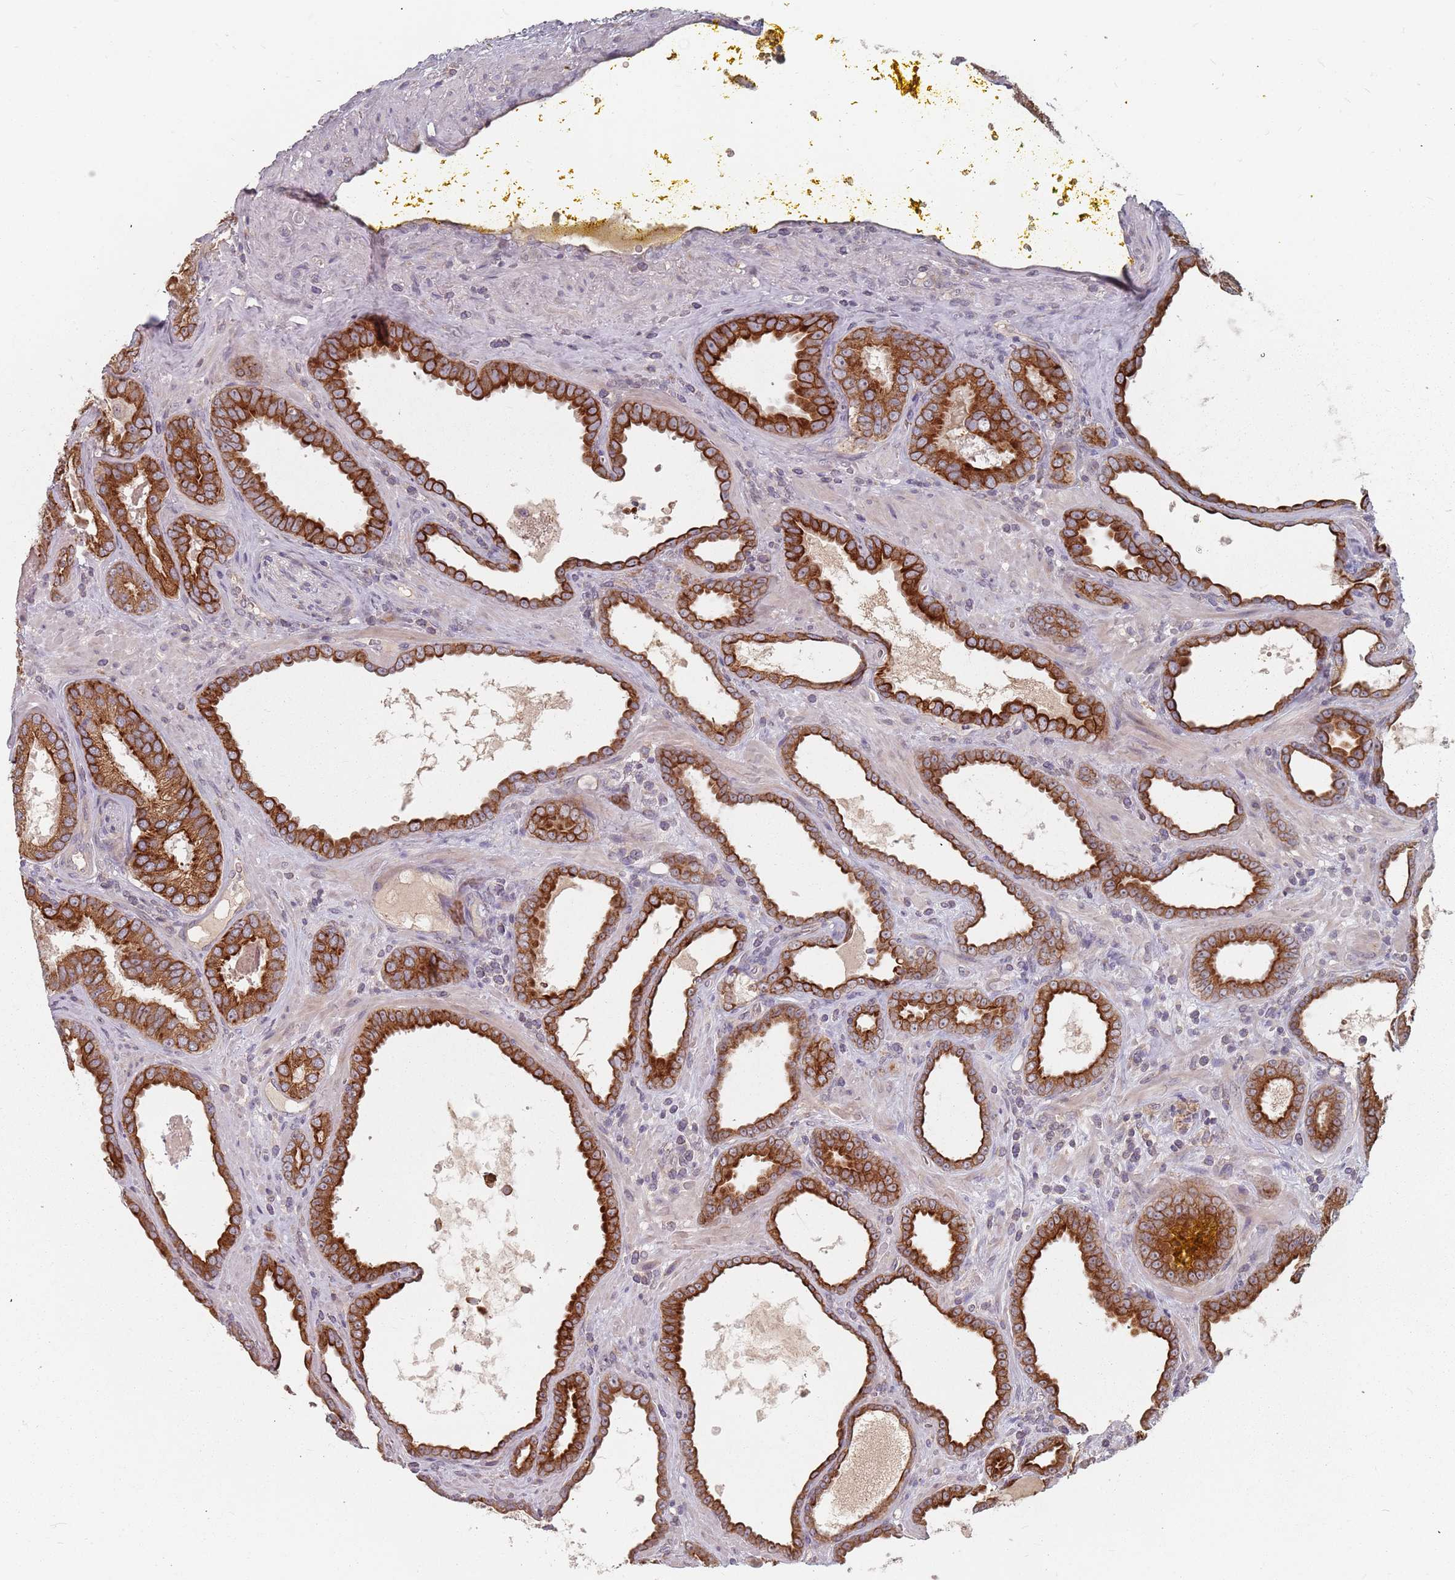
{"staining": {"intensity": "strong", "quantity": ">75%", "location": "cytoplasmic/membranous"}, "tissue": "prostate cancer", "cell_type": "Tumor cells", "image_type": "cancer", "snomed": [{"axis": "morphology", "description": "Adenocarcinoma, High grade"}, {"axis": "topography", "description": "Prostate"}], "caption": "Protein staining by immunohistochemistry (IHC) shows strong cytoplasmic/membranous expression in about >75% of tumor cells in prostate high-grade adenocarcinoma.", "gene": "ADAL", "patient": {"sex": "male", "age": 72}}